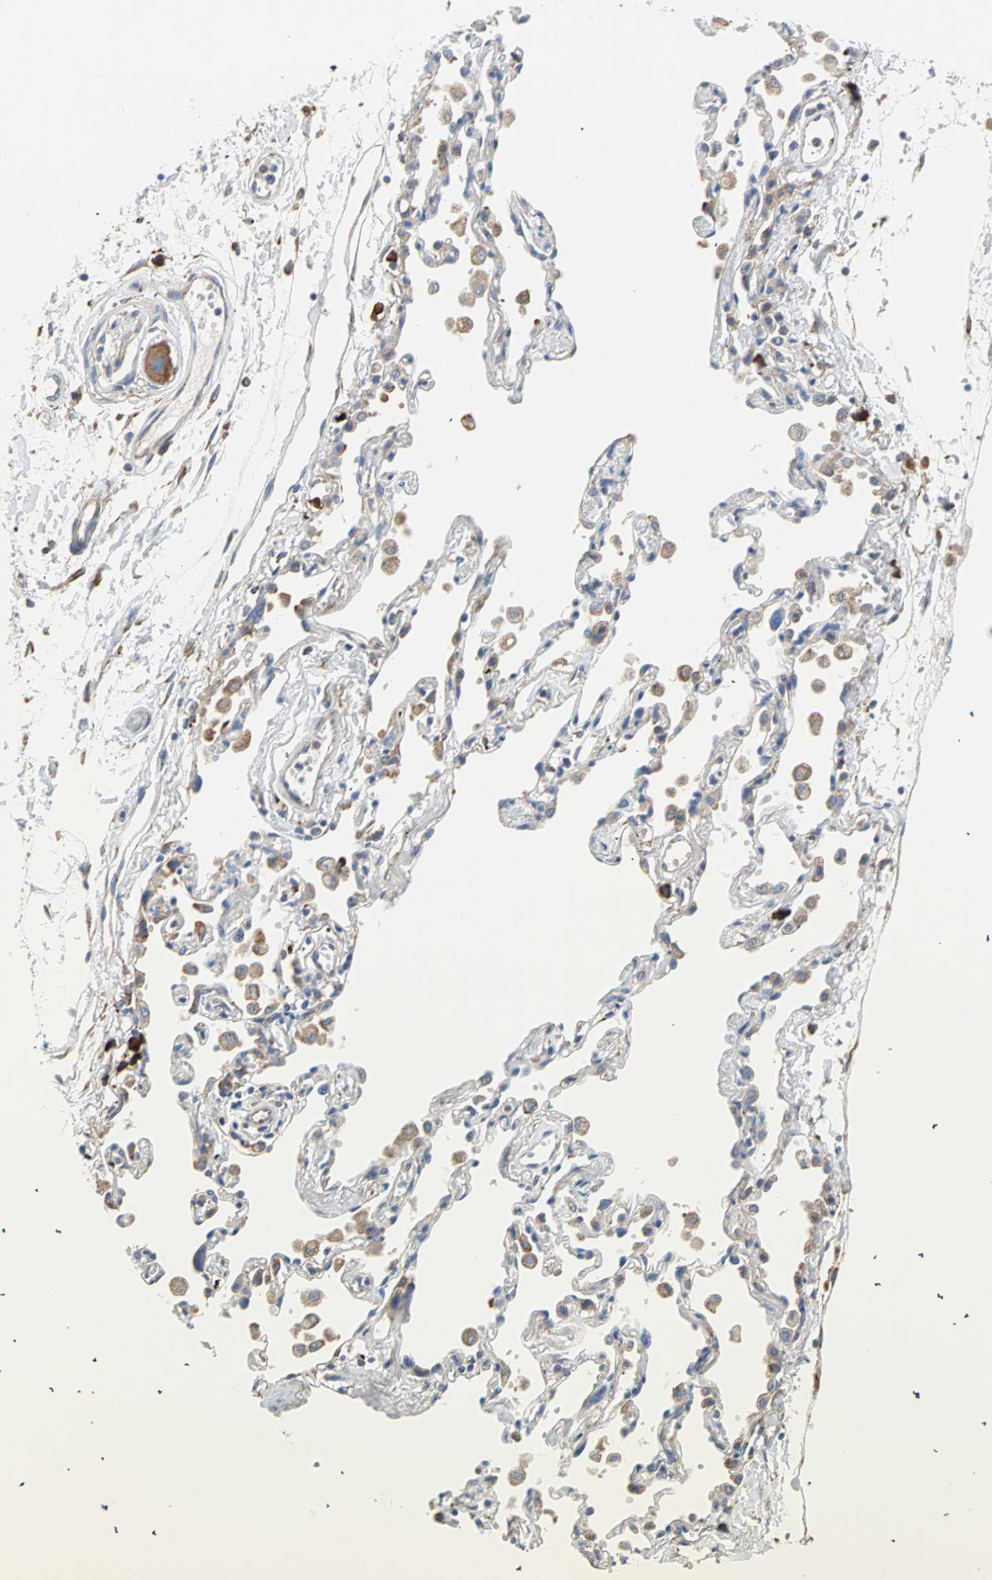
{"staining": {"intensity": "negative", "quantity": "none", "location": "none"}, "tissue": "adipose tissue", "cell_type": "Adipocytes", "image_type": "normal", "snomed": [{"axis": "morphology", "description": "Normal tissue, NOS"}, {"axis": "morphology", "description": "Adenocarcinoma, NOS"}, {"axis": "topography", "description": "Cartilage tissue"}, {"axis": "topography", "description": "Bronchus"}, {"axis": "topography", "description": "Lung"}], "caption": "A photomicrograph of adipose tissue stained for a protein displays no brown staining in adipocytes. The staining was performed using DAB (3,3'-diaminobenzidine) to visualize the protein expression in brown, while the nuclei were stained in blue with hematoxylin (Magnification: 20x).", "gene": "PLCXD1", "patient": {"sex": "female", "age": 67}}